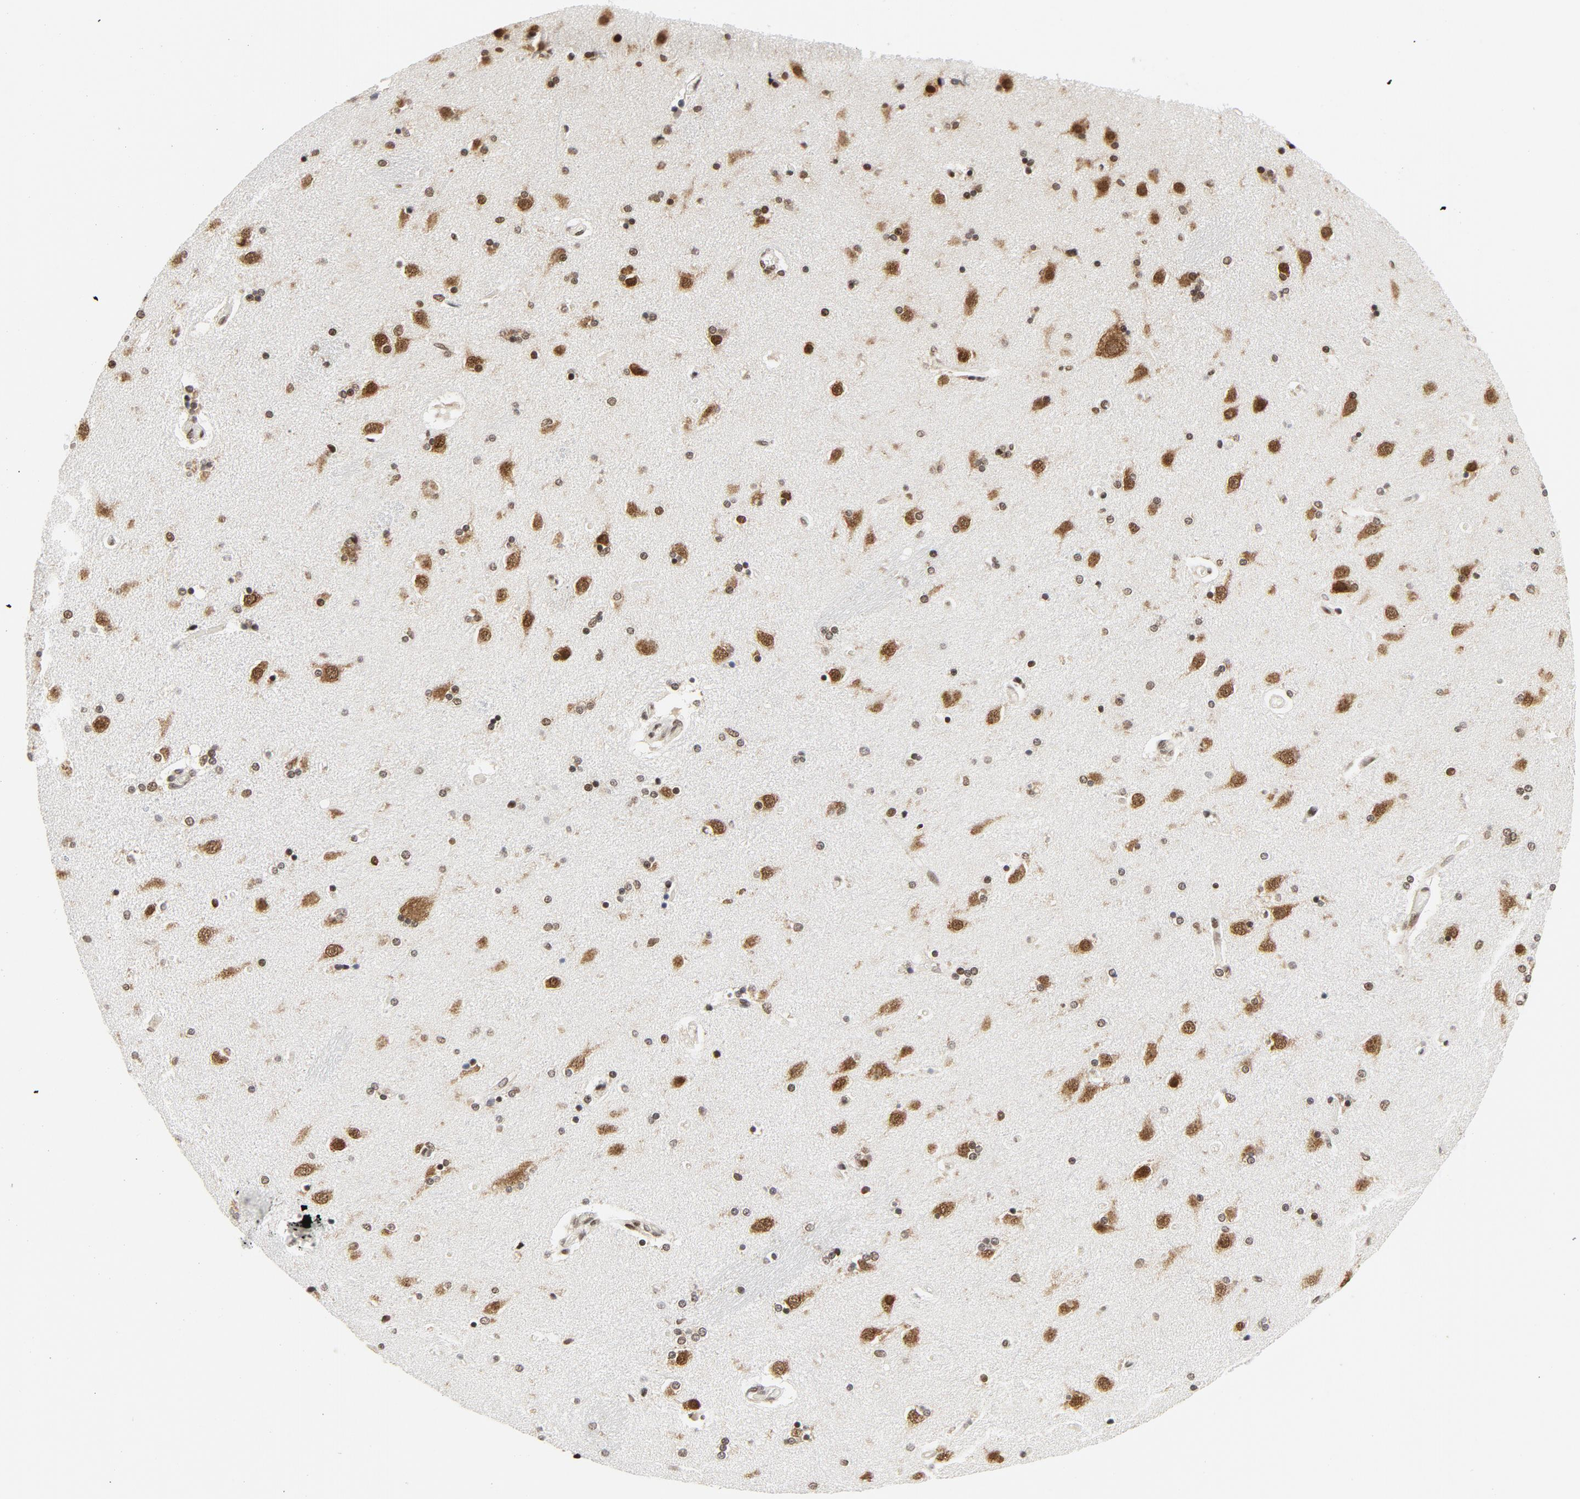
{"staining": {"intensity": "strong", "quantity": "25%-75%", "location": "nuclear"}, "tissue": "caudate", "cell_type": "Glial cells", "image_type": "normal", "snomed": [{"axis": "morphology", "description": "Normal tissue, NOS"}, {"axis": "topography", "description": "Lateral ventricle wall"}], "caption": "This micrograph demonstrates unremarkable caudate stained with immunohistochemistry (IHC) to label a protein in brown. The nuclear of glial cells show strong positivity for the protein. Nuclei are counter-stained blue.", "gene": "ERCC1", "patient": {"sex": "female", "age": 54}}